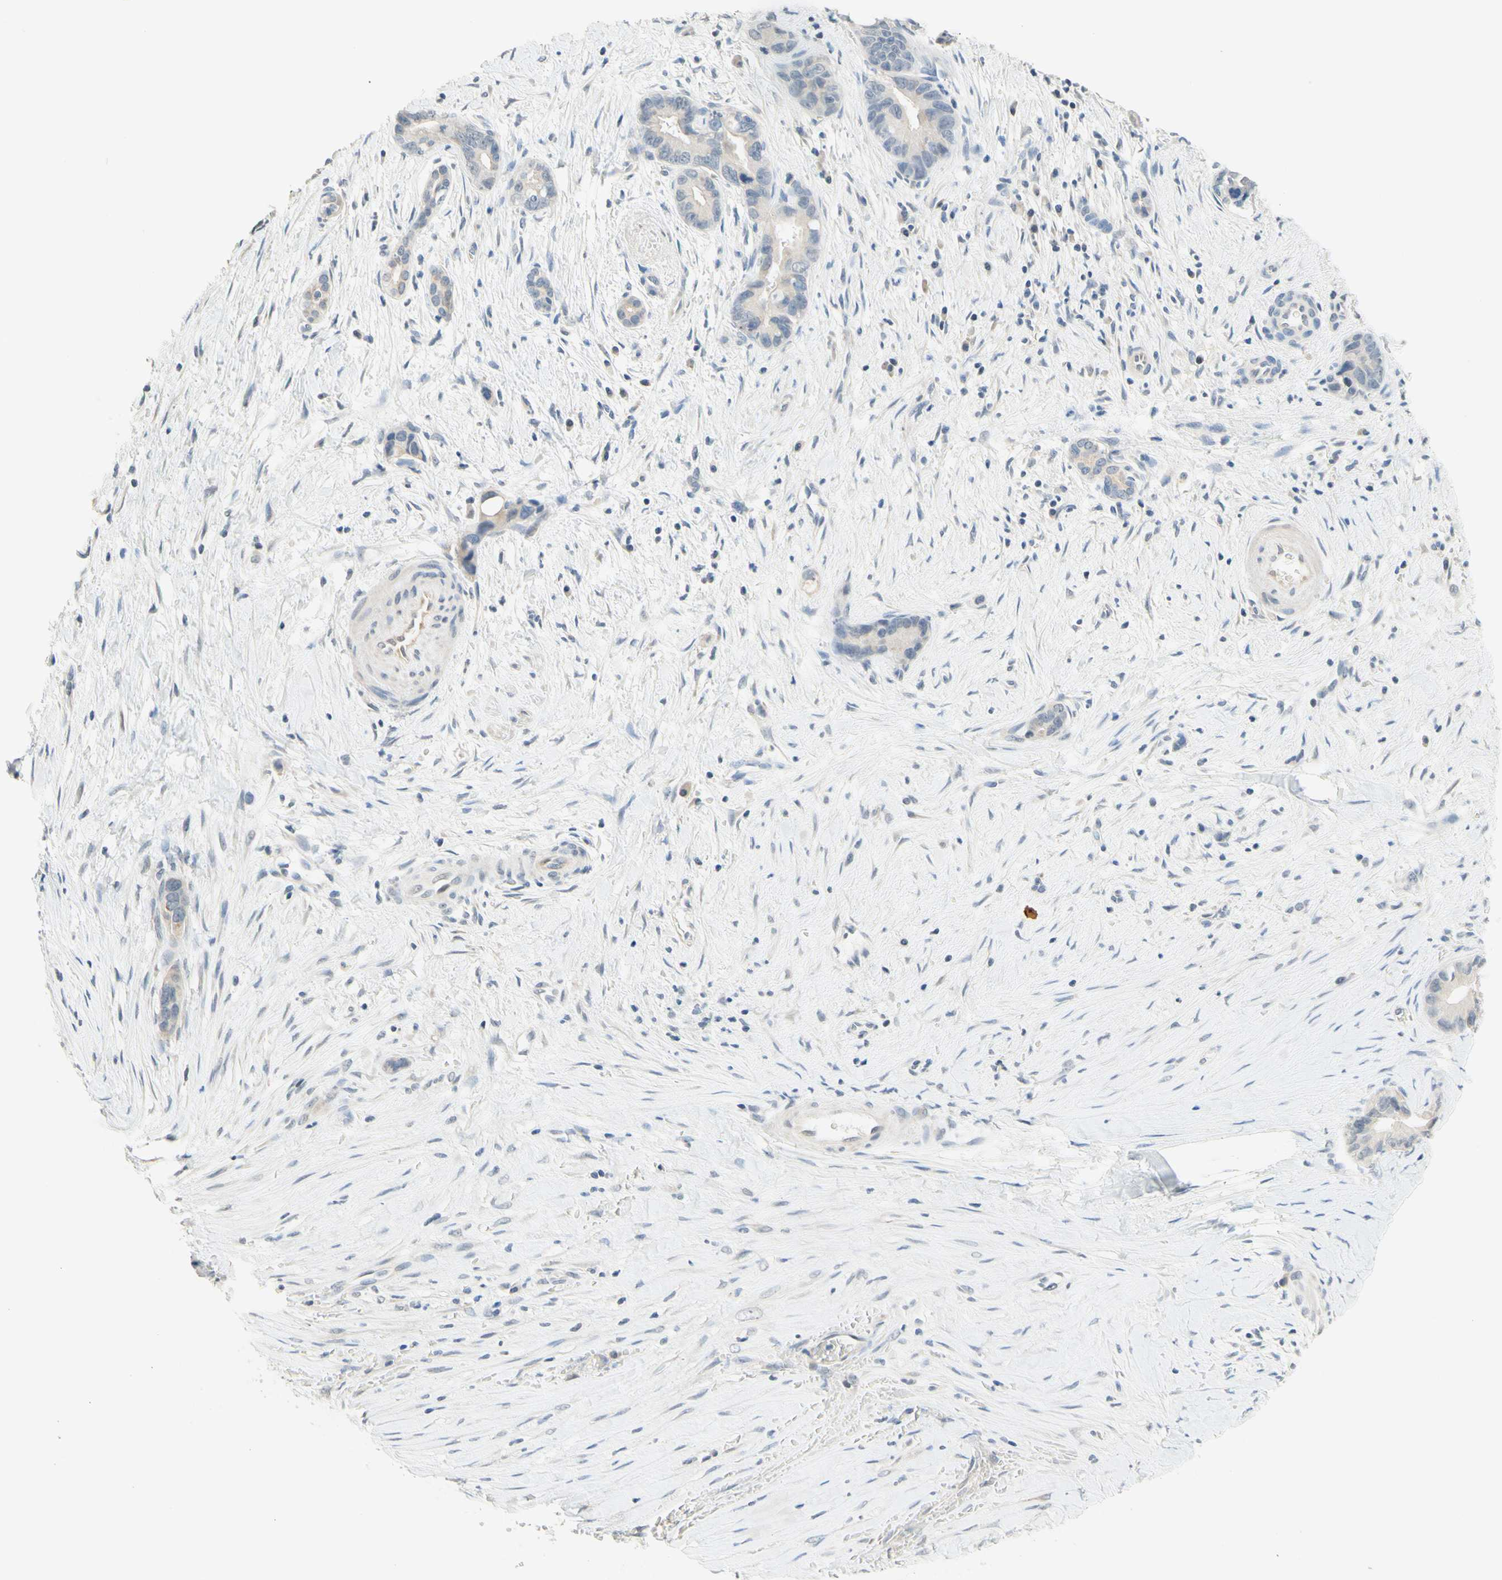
{"staining": {"intensity": "weak", "quantity": "25%-75%", "location": "cytoplasmic/membranous"}, "tissue": "liver cancer", "cell_type": "Tumor cells", "image_type": "cancer", "snomed": [{"axis": "morphology", "description": "Cholangiocarcinoma"}, {"axis": "topography", "description": "Liver"}], "caption": "Immunohistochemical staining of cholangiocarcinoma (liver) shows low levels of weak cytoplasmic/membranous staining in about 25%-75% of tumor cells.", "gene": "MAG", "patient": {"sex": "female", "age": 55}}